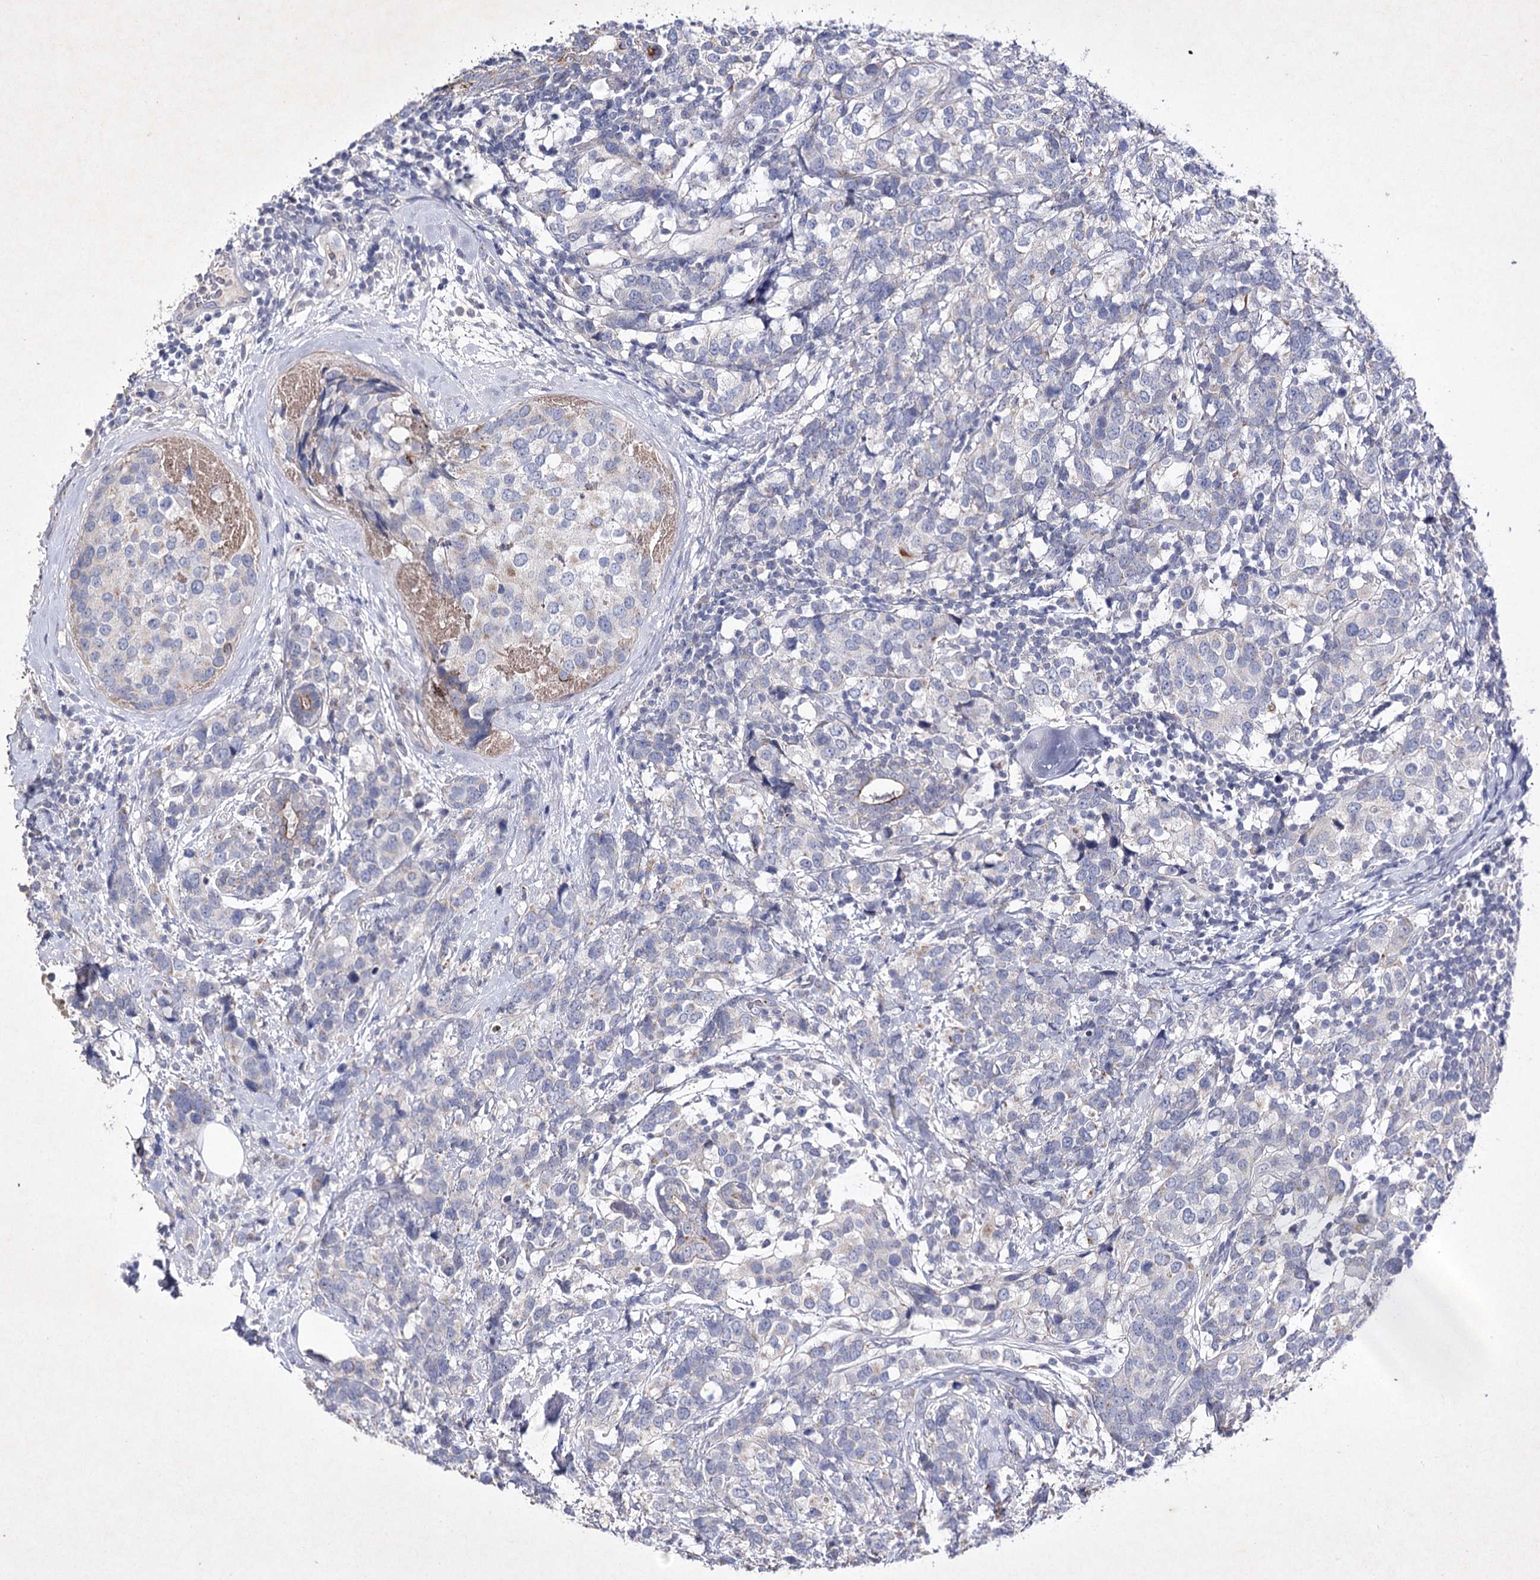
{"staining": {"intensity": "negative", "quantity": "none", "location": "none"}, "tissue": "breast cancer", "cell_type": "Tumor cells", "image_type": "cancer", "snomed": [{"axis": "morphology", "description": "Lobular carcinoma"}, {"axis": "topography", "description": "Breast"}], "caption": "This is a micrograph of IHC staining of breast cancer (lobular carcinoma), which shows no expression in tumor cells.", "gene": "COX15", "patient": {"sex": "female", "age": 59}}